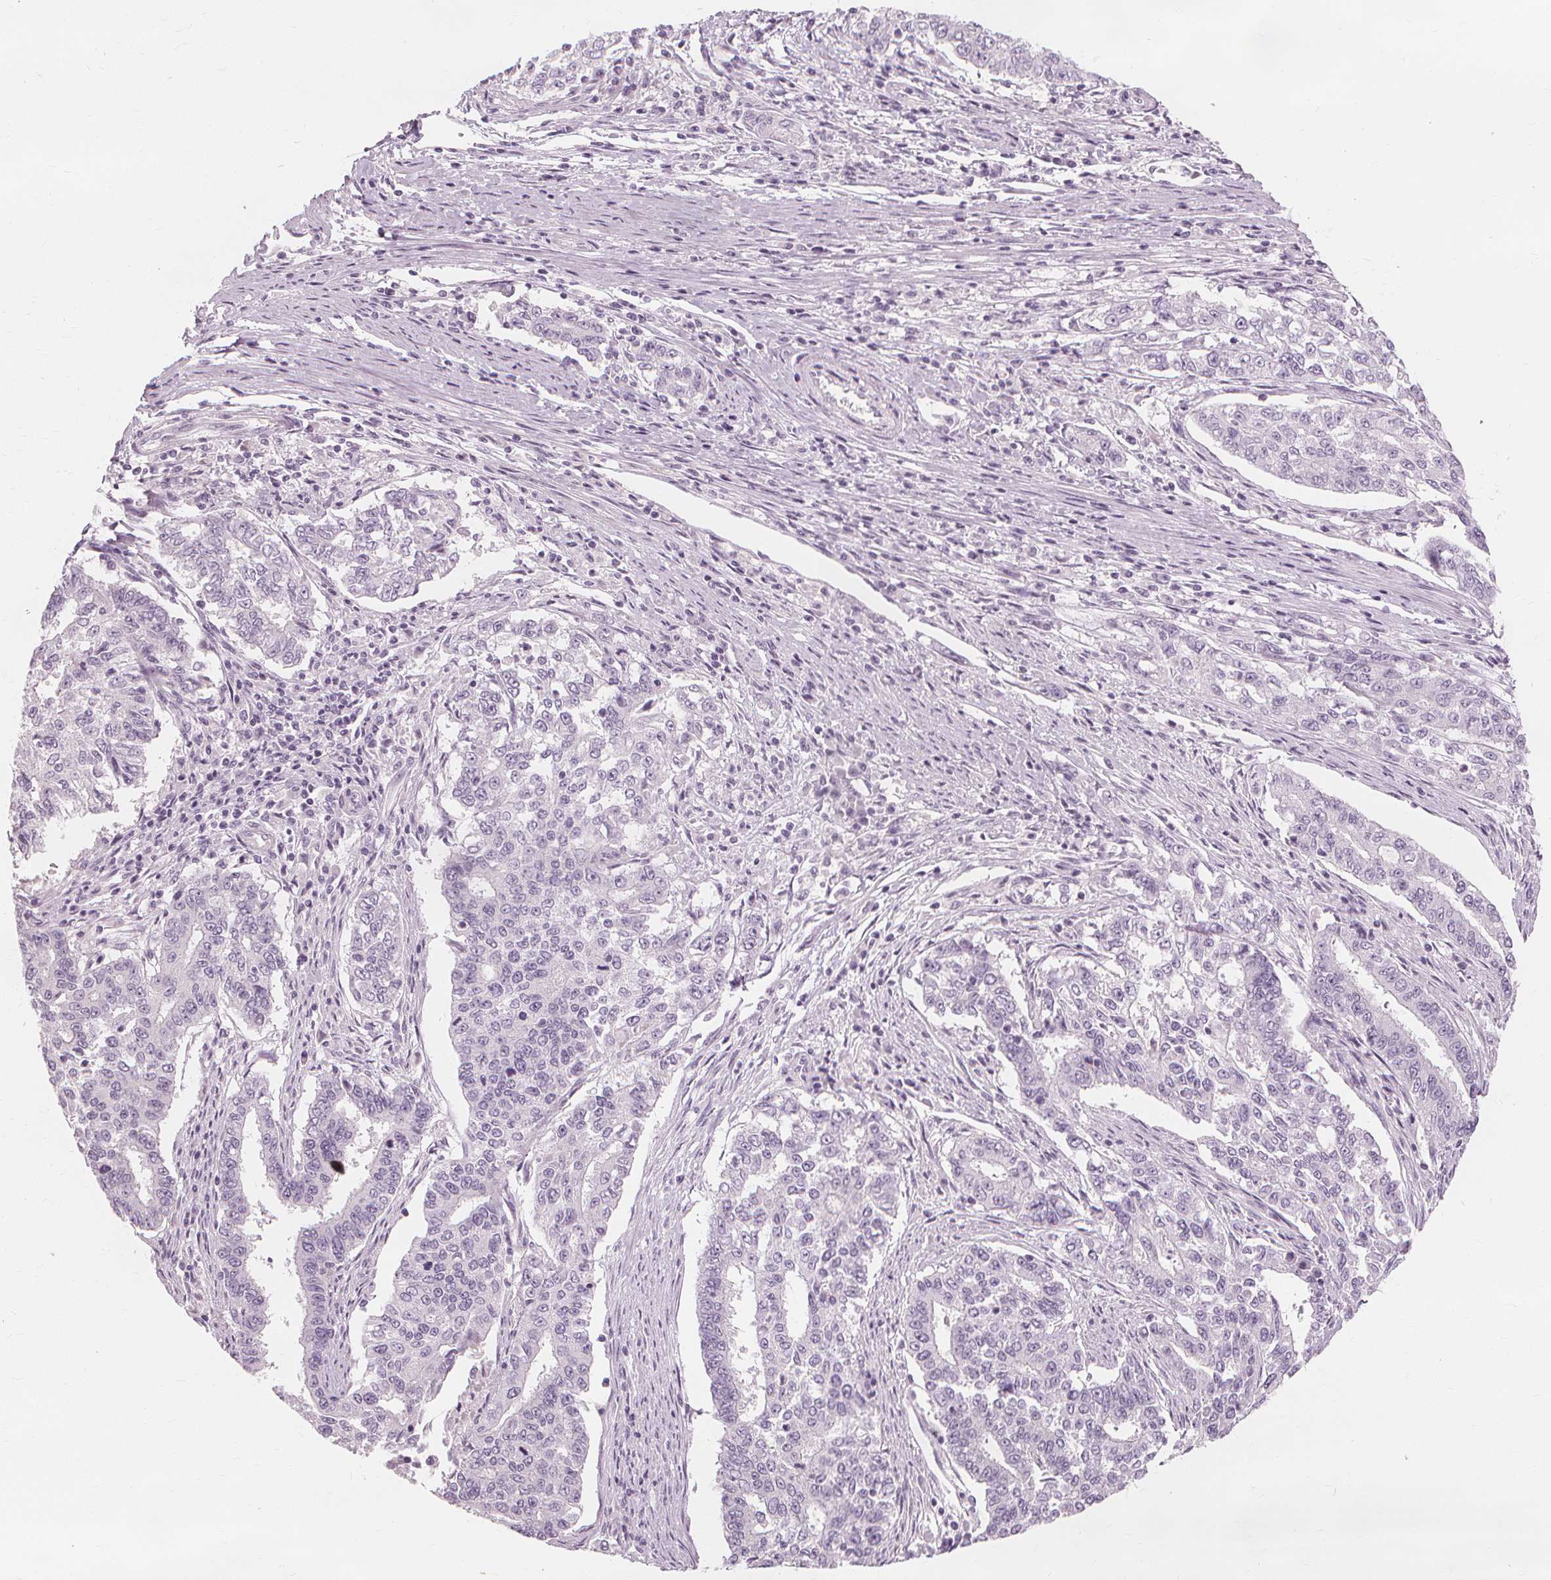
{"staining": {"intensity": "negative", "quantity": "none", "location": "none"}, "tissue": "endometrial cancer", "cell_type": "Tumor cells", "image_type": "cancer", "snomed": [{"axis": "morphology", "description": "Adenocarcinoma, NOS"}, {"axis": "topography", "description": "Uterus"}], "caption": "Immunohistochemistry micrograph of neoplastic tissue: human adenocarcinoma (endometrial) stained with DAB (3,3'-diaminobenzidine) displays no significant protein expression in tumor cells.", "gene": "MUC12", "patient": {"sex": "female", "age": 59}}